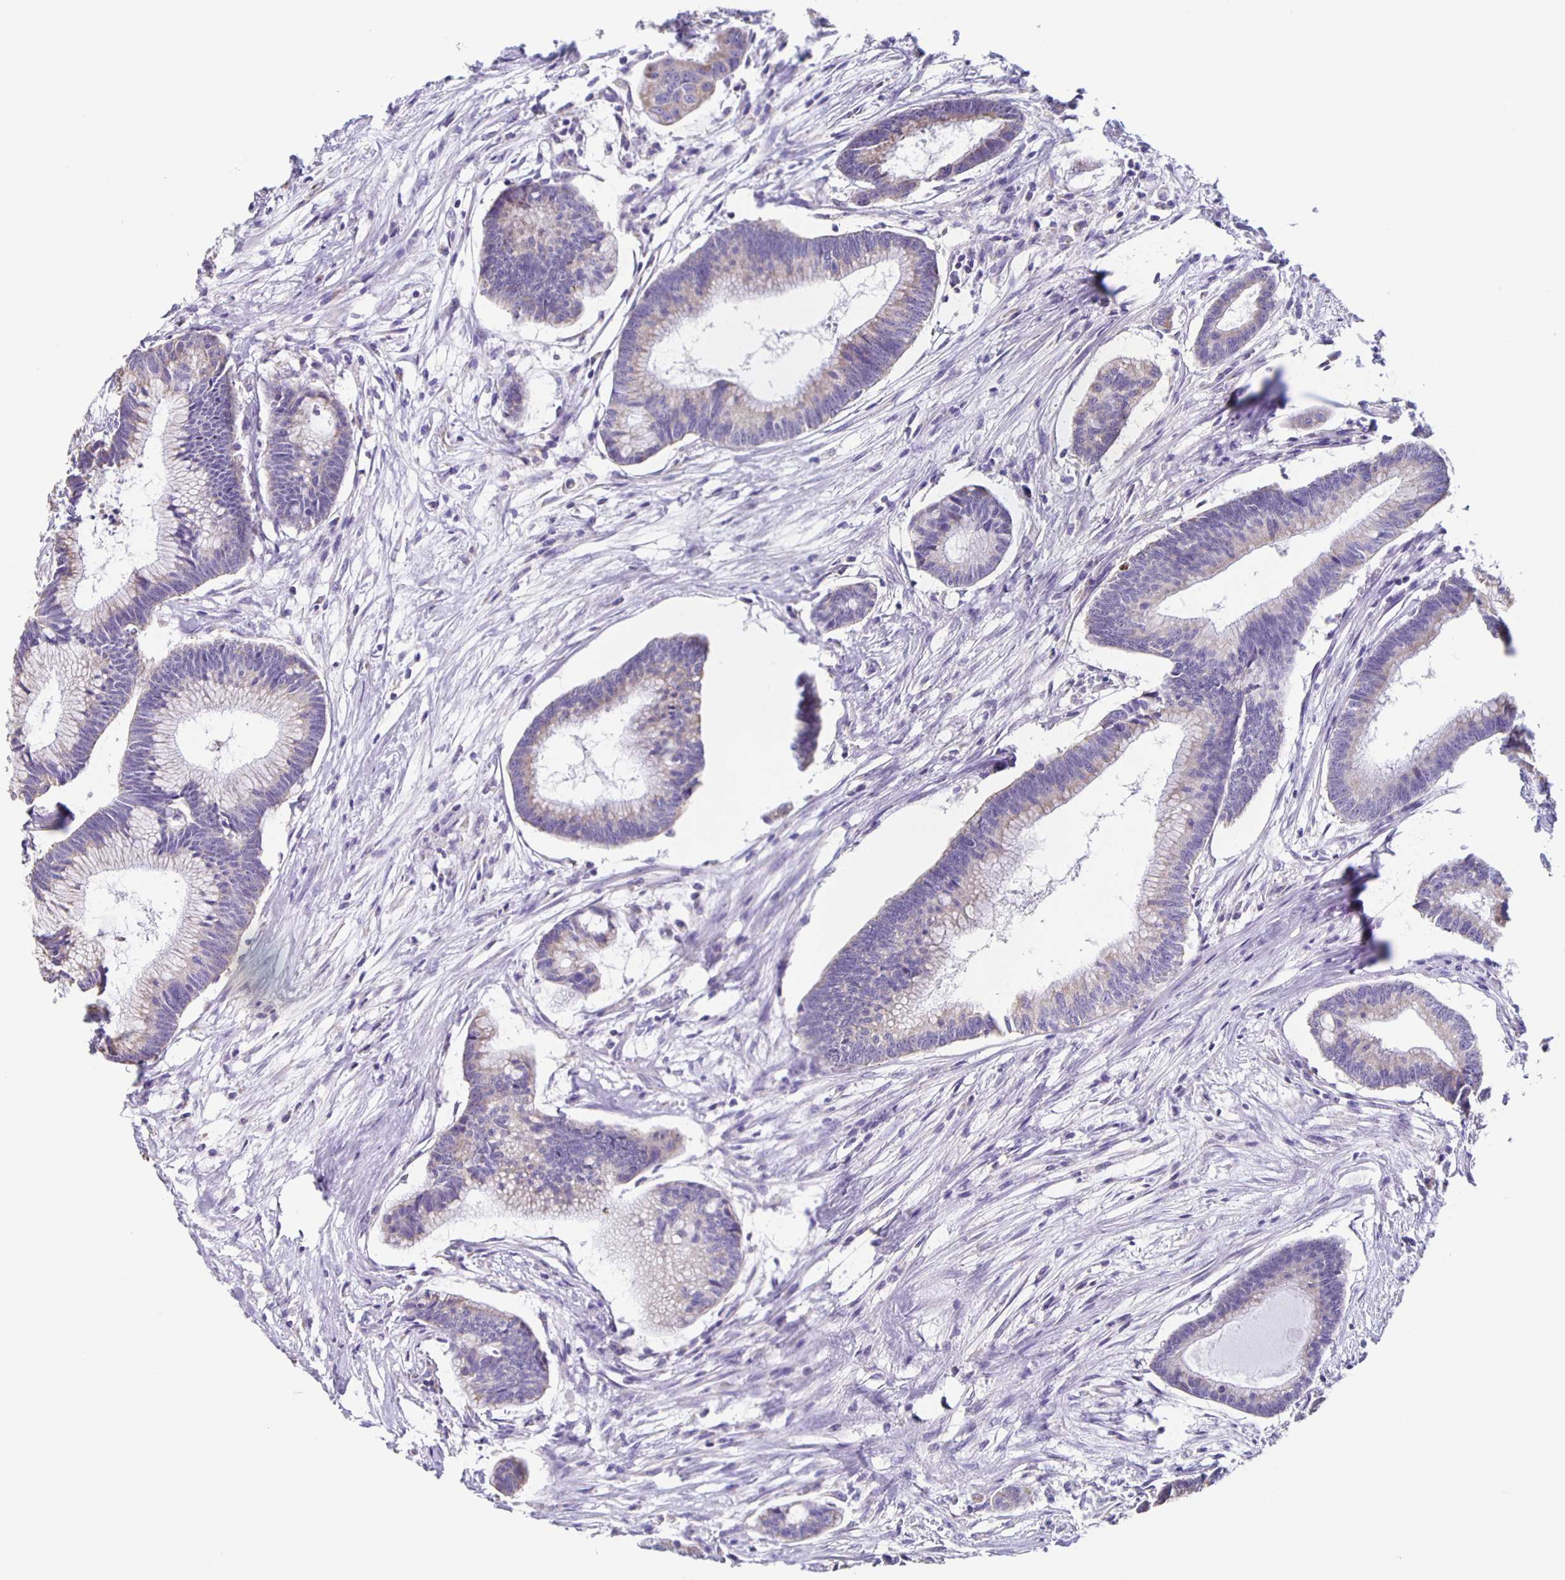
{"staining": {"intensity": "weak", "quantity": "<25%", "location": "cytoplasmic/membranous"}, "tissue": "colorectal cancer", "cell_type": "Tumor cells", "image_type": "cancer", "snomed": [{"axis": "morphology", "description": "Adenocarcinoma, NOS"}, {"axis": "topography", "description": "Colon"}], "caption": "This is an immunohistochemistry micrograph of human colorectal cancer (adenocarcinoma). There is no staining in tumor cells.", "gene": "TPPP", "patient": {"sex": "female", "age": 78}}